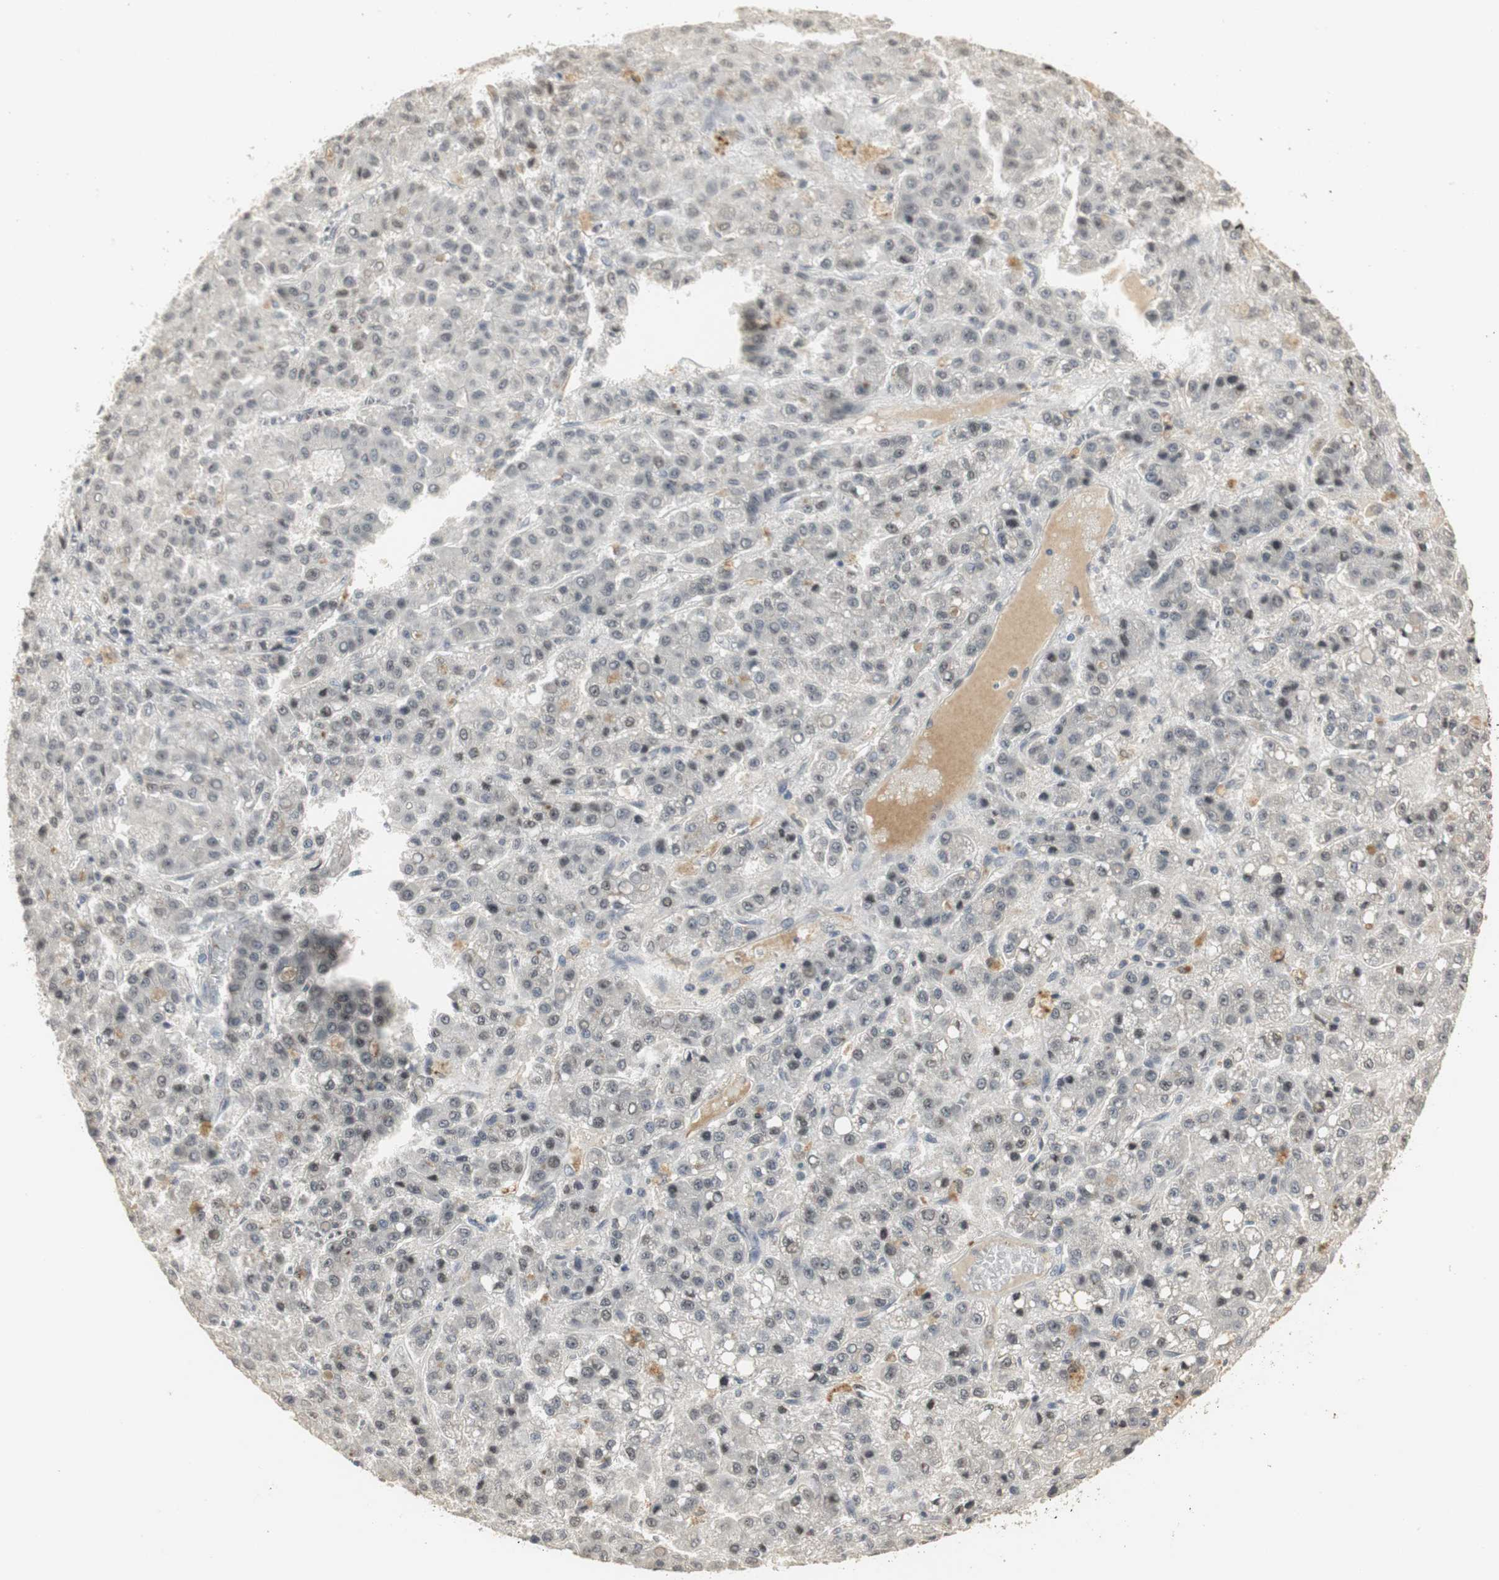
{"staining": {"intensity": "weak", "quantity": "<25%", "location": "cytoplasmic/membranous,nuclear"}, "tissue": "liver cancer", "cell_type": "Tumor cells", "image_type": "cancer", "snomed": [{"axis": "morphology", "description": "Carcinoma, Hepatocellular, NOS"}, {"axis": "topography", "description": "Liver"}], "caption": "Immunohistochemistry image of liver hepatocellular carcinoma stained for a protein (brown), which reveals no staining in tumor cells.", "gene": "ELOA", "patient": {"sex": "male", "age": 70}}